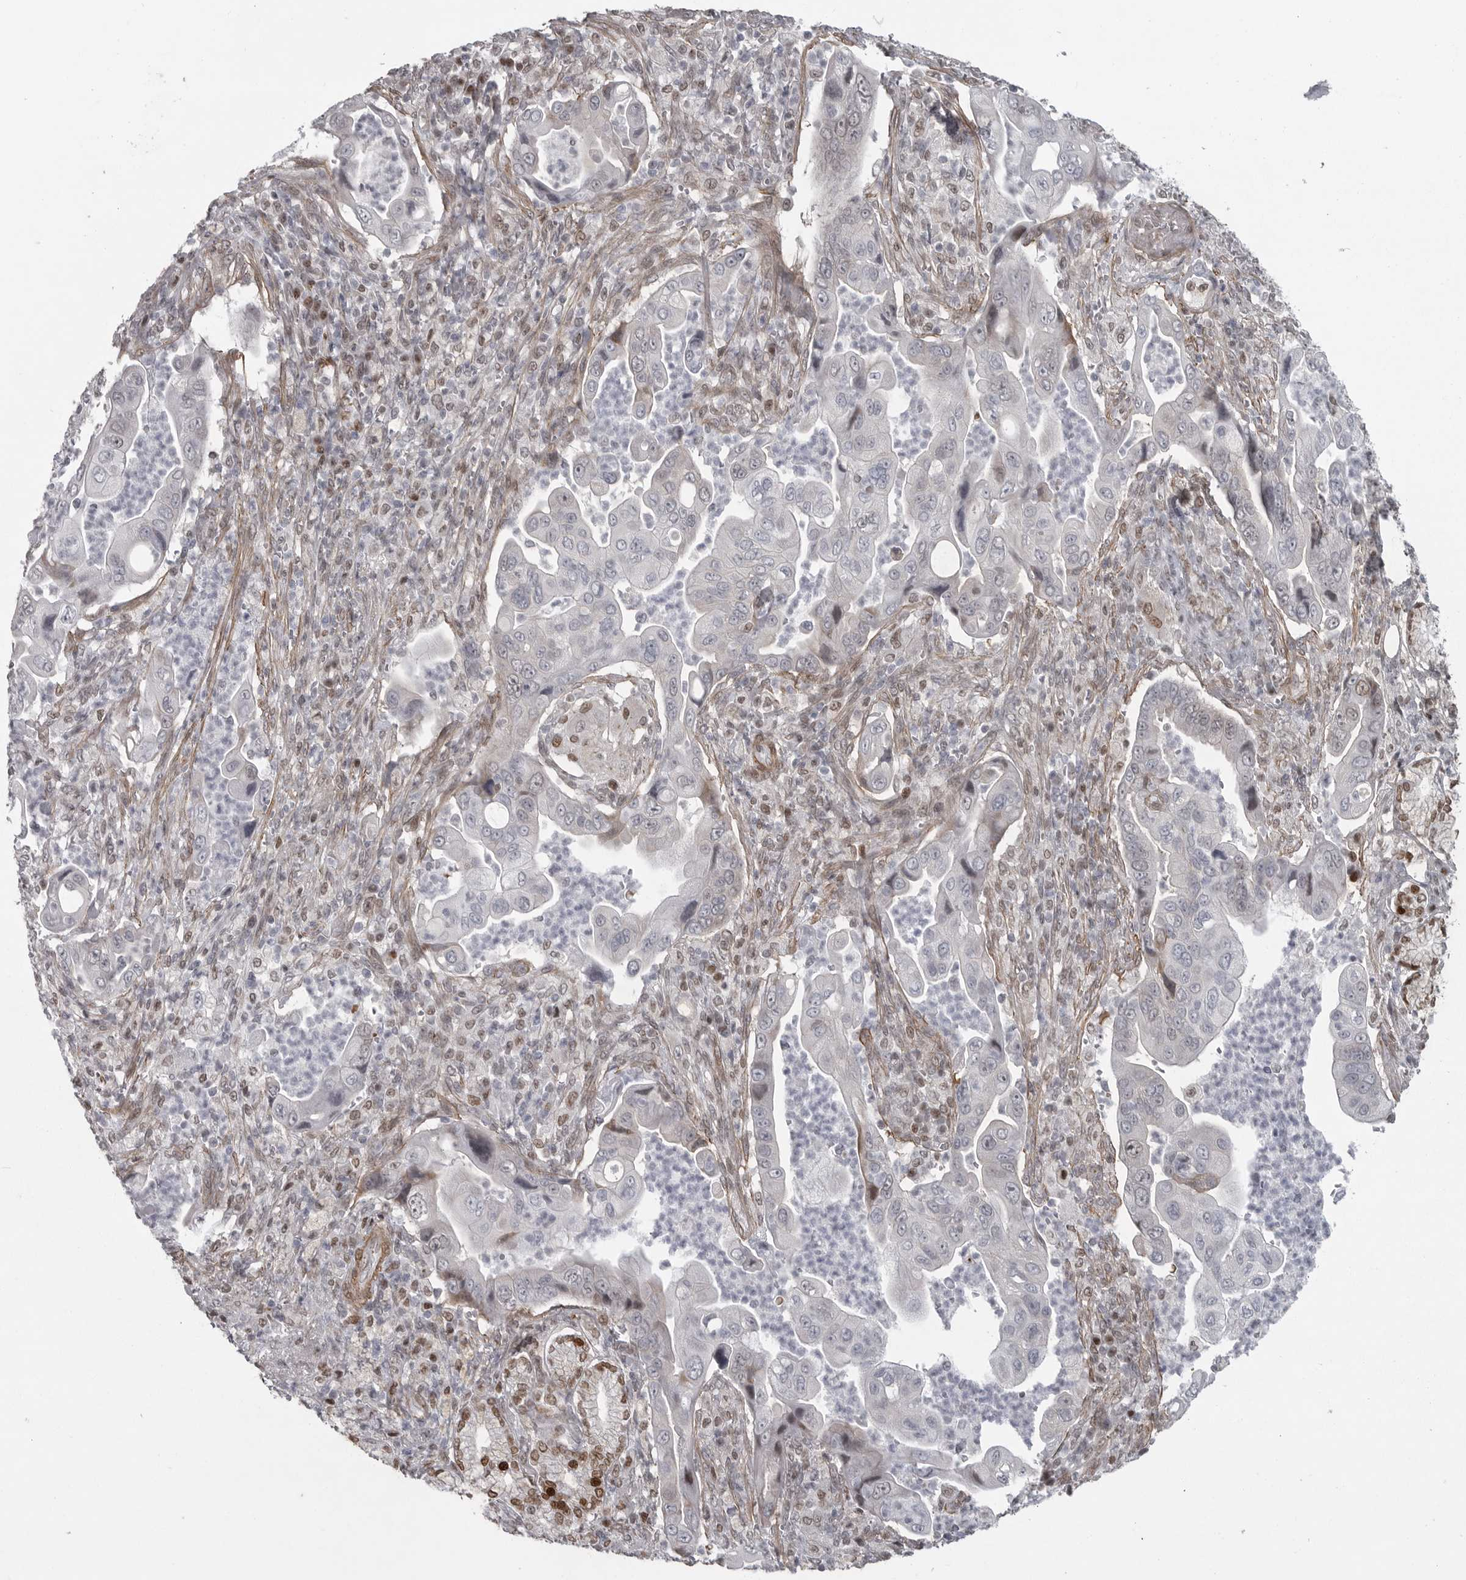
{"staining": {"intensity": "negative", "quantity": "none", "location": "none"}, "tissue": "pancreatic cancer", "cell_type": "Tumor cells", "image_type": "cancer", "snomed": [{"axis": "morphology", "description": "Adenocarcinoma, NOS"}, {"axis": "topography", "description": "Pancreas"}], "caption": "This is a photomicrograph of immunohistochemistry staining of pancreatic cancer, which shows no expression in tumor cells.", "gene": "HMGN3", "patient": {"sex": "male", "age": 78}}